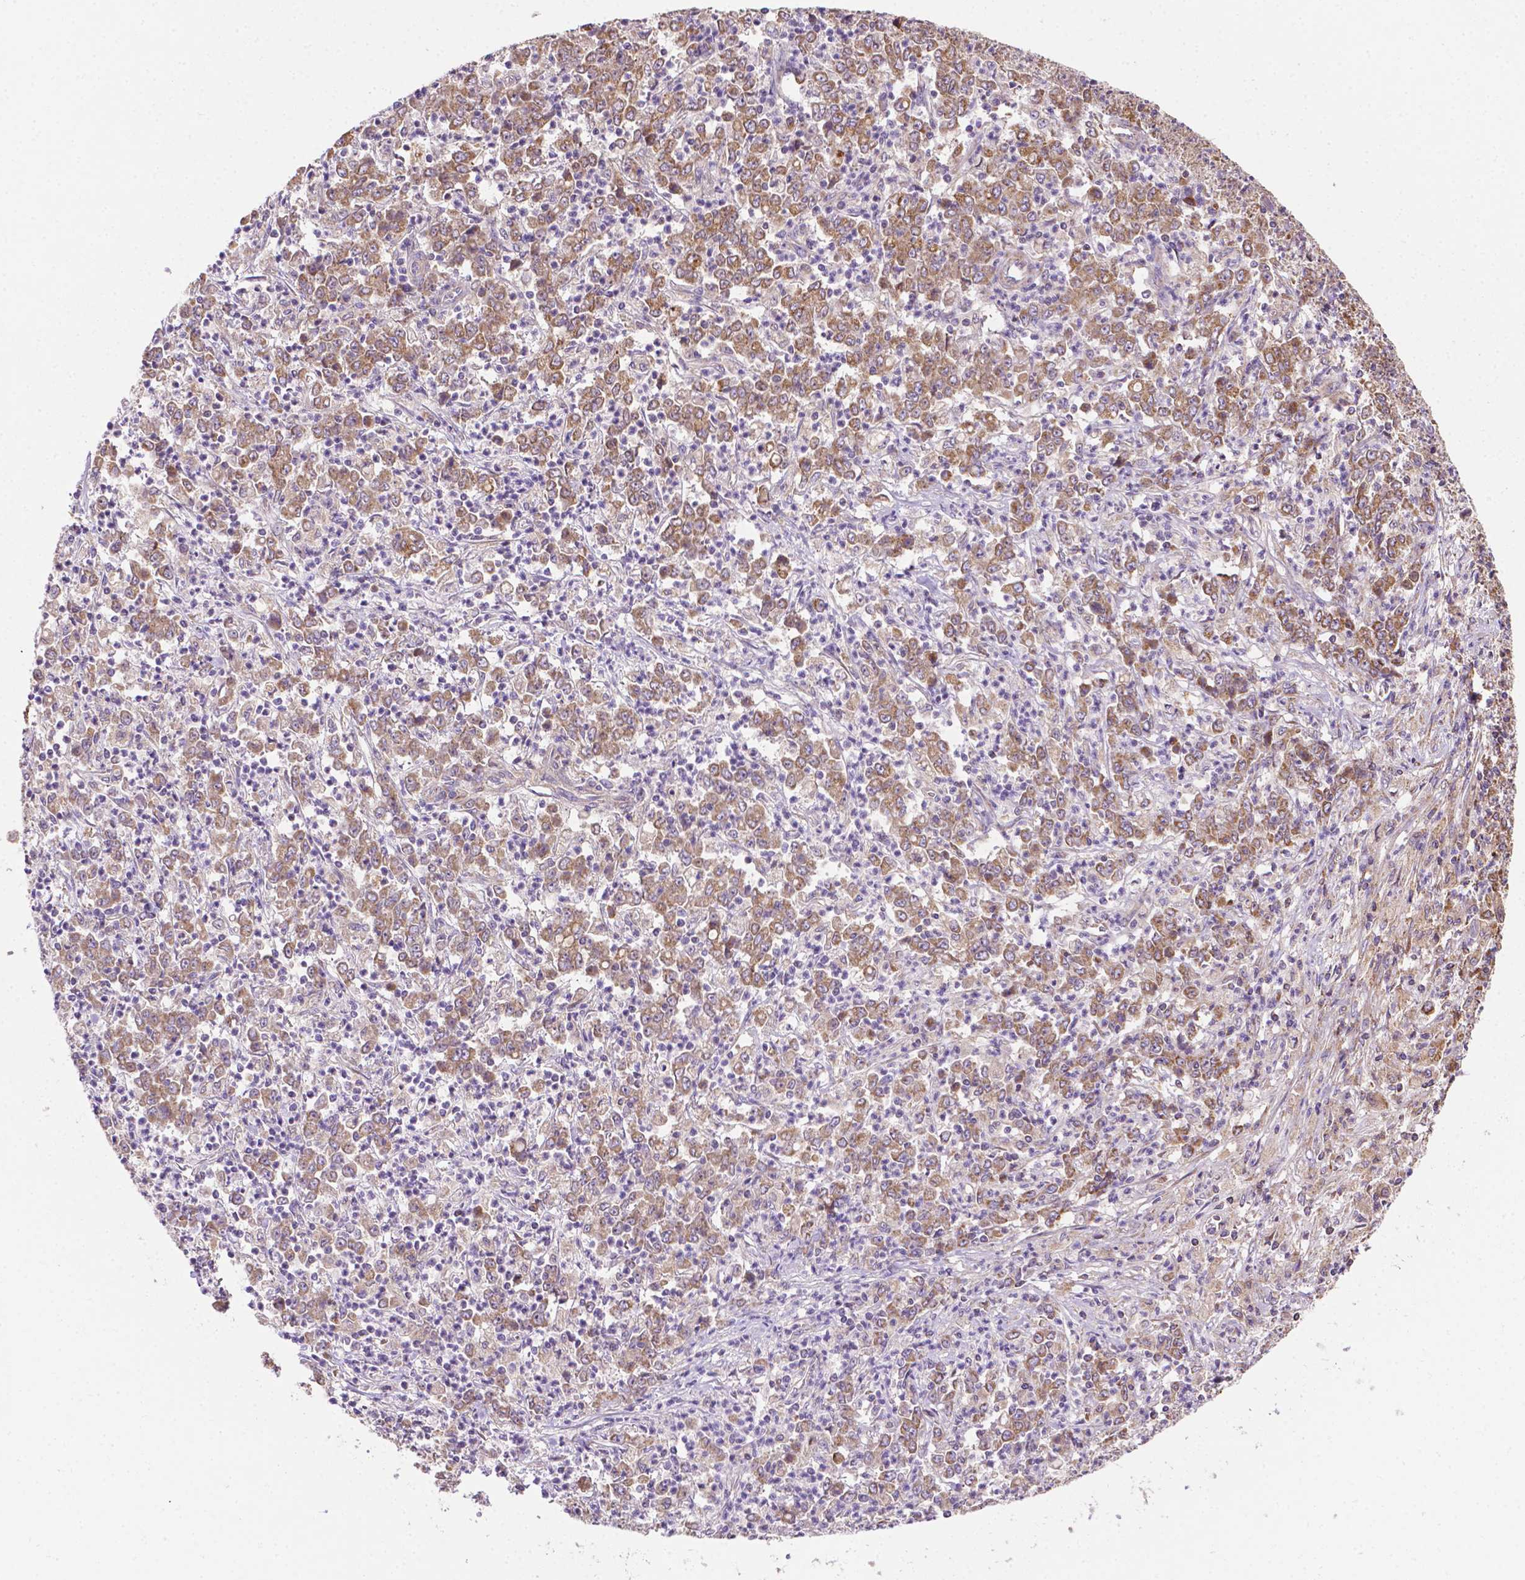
{"staining": {"intensity": "weak", "quantity": ">75%", "location": "cytoplasmic/membranous"}, "tissue": "stomach cancer", "cell_type": "Tumor cells", "image_type": "cancer", "snomed": [{"axis": "morphology", "description": "Adenocarcinoma, NOS"}, {"axis": "topography", "description": "Stomach, lower"}], "caption": "A high-resolution micrograph shows immunohistochemistry (IHC) staining of stomach cancer, which demonstrates weak cytoplasmic/membranous staining in approximately >75% of tumor cells.", "gene": "ILVBL", "patient": {"sex": "female", "age": 71}}